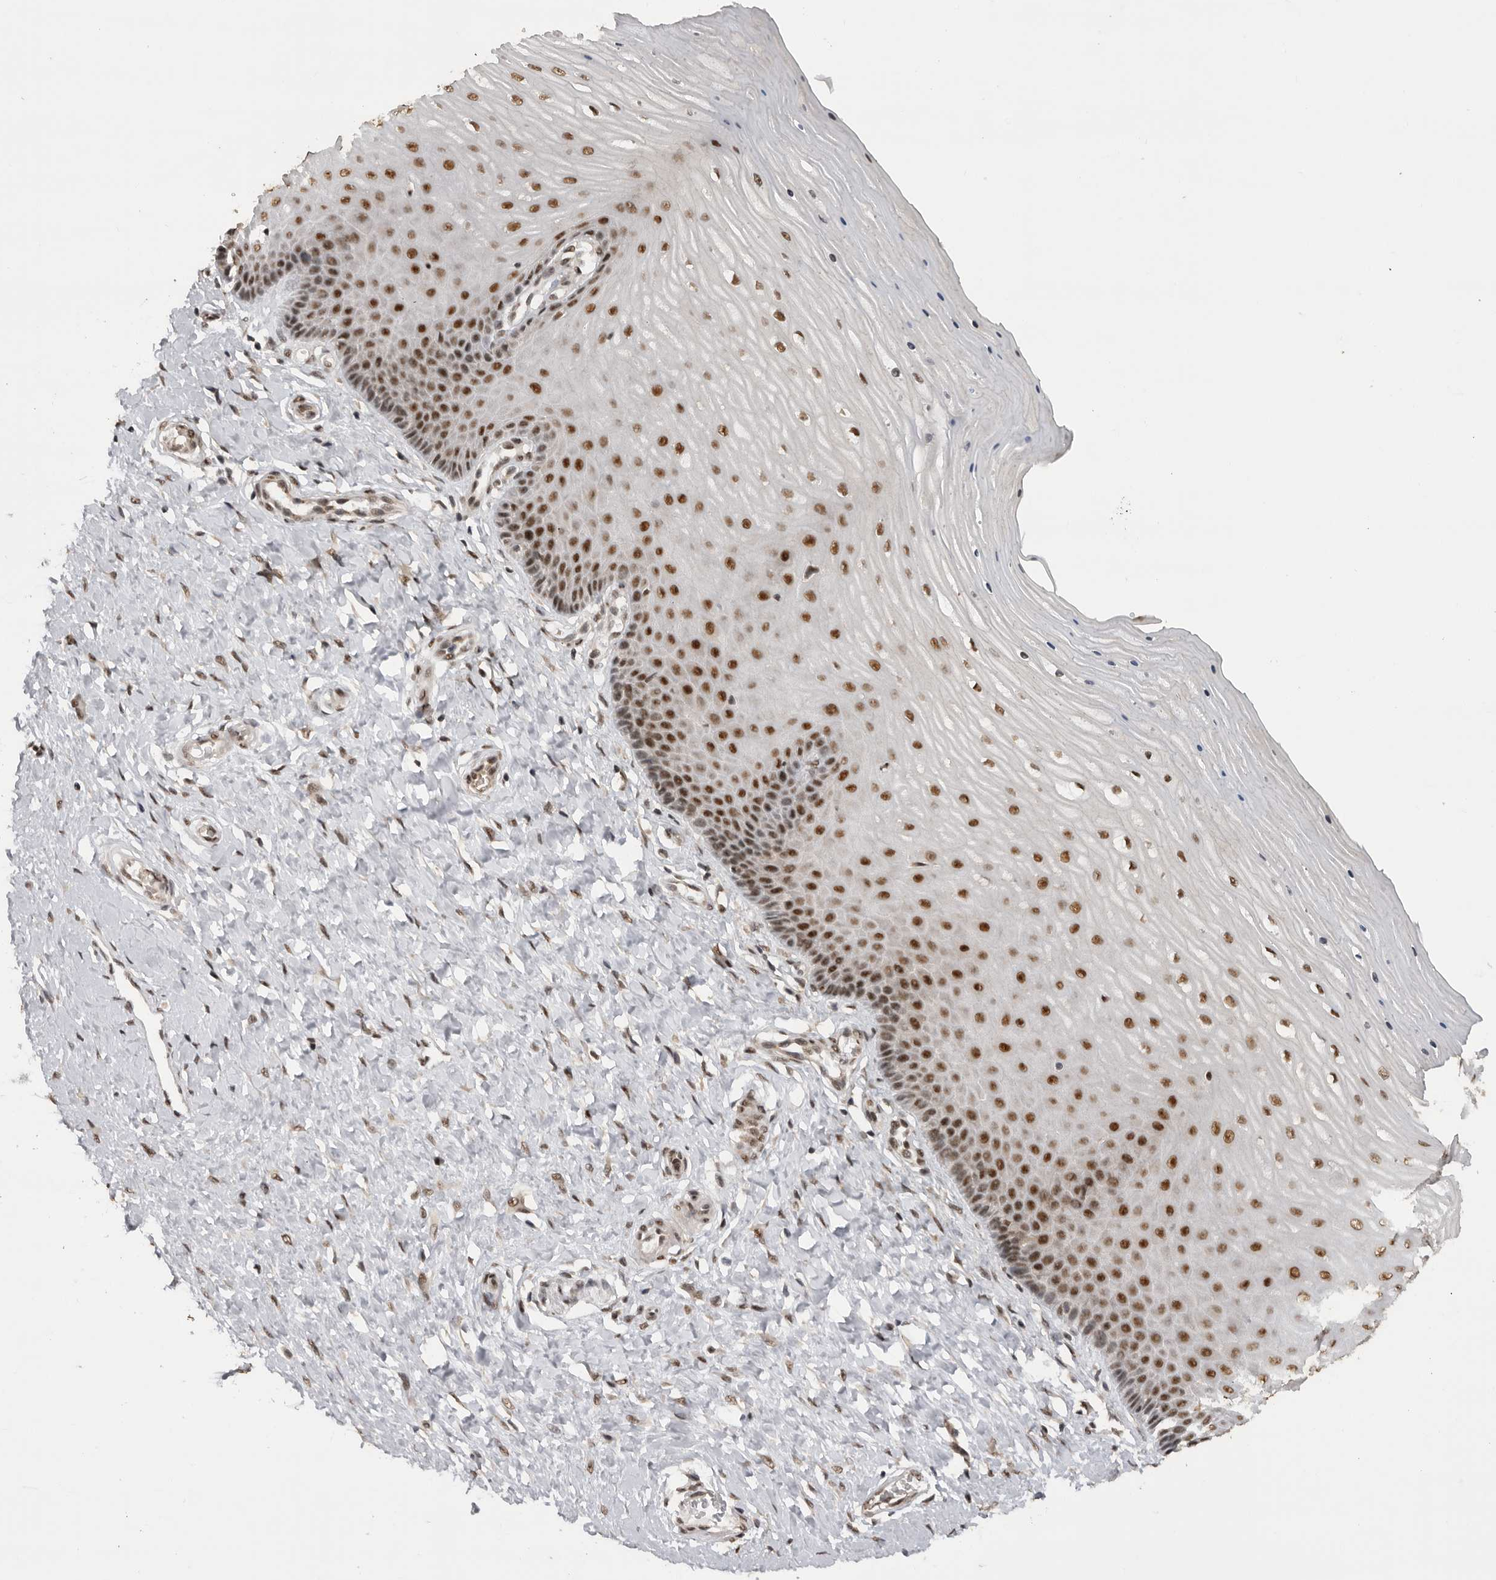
{"staining": {"intensity": "moderate", "quantity": "<25%", "location": "nuclear"}, "tissue": "cervix", "cell_type": "Glandular cells", "image_type": "normal", "snomed": [{"axis": "morphology", "description": "Normal tissue, NOS"}, {"axis": "topography", "description": "Cervix"}], "caption": "Moderate nuclear staining for a protein is identified in approximately <25% of glandular cells of unremarkable cervix using IHC.", "gene": "PPP1R10", "patient": {"sex": "female", "age": 55}}